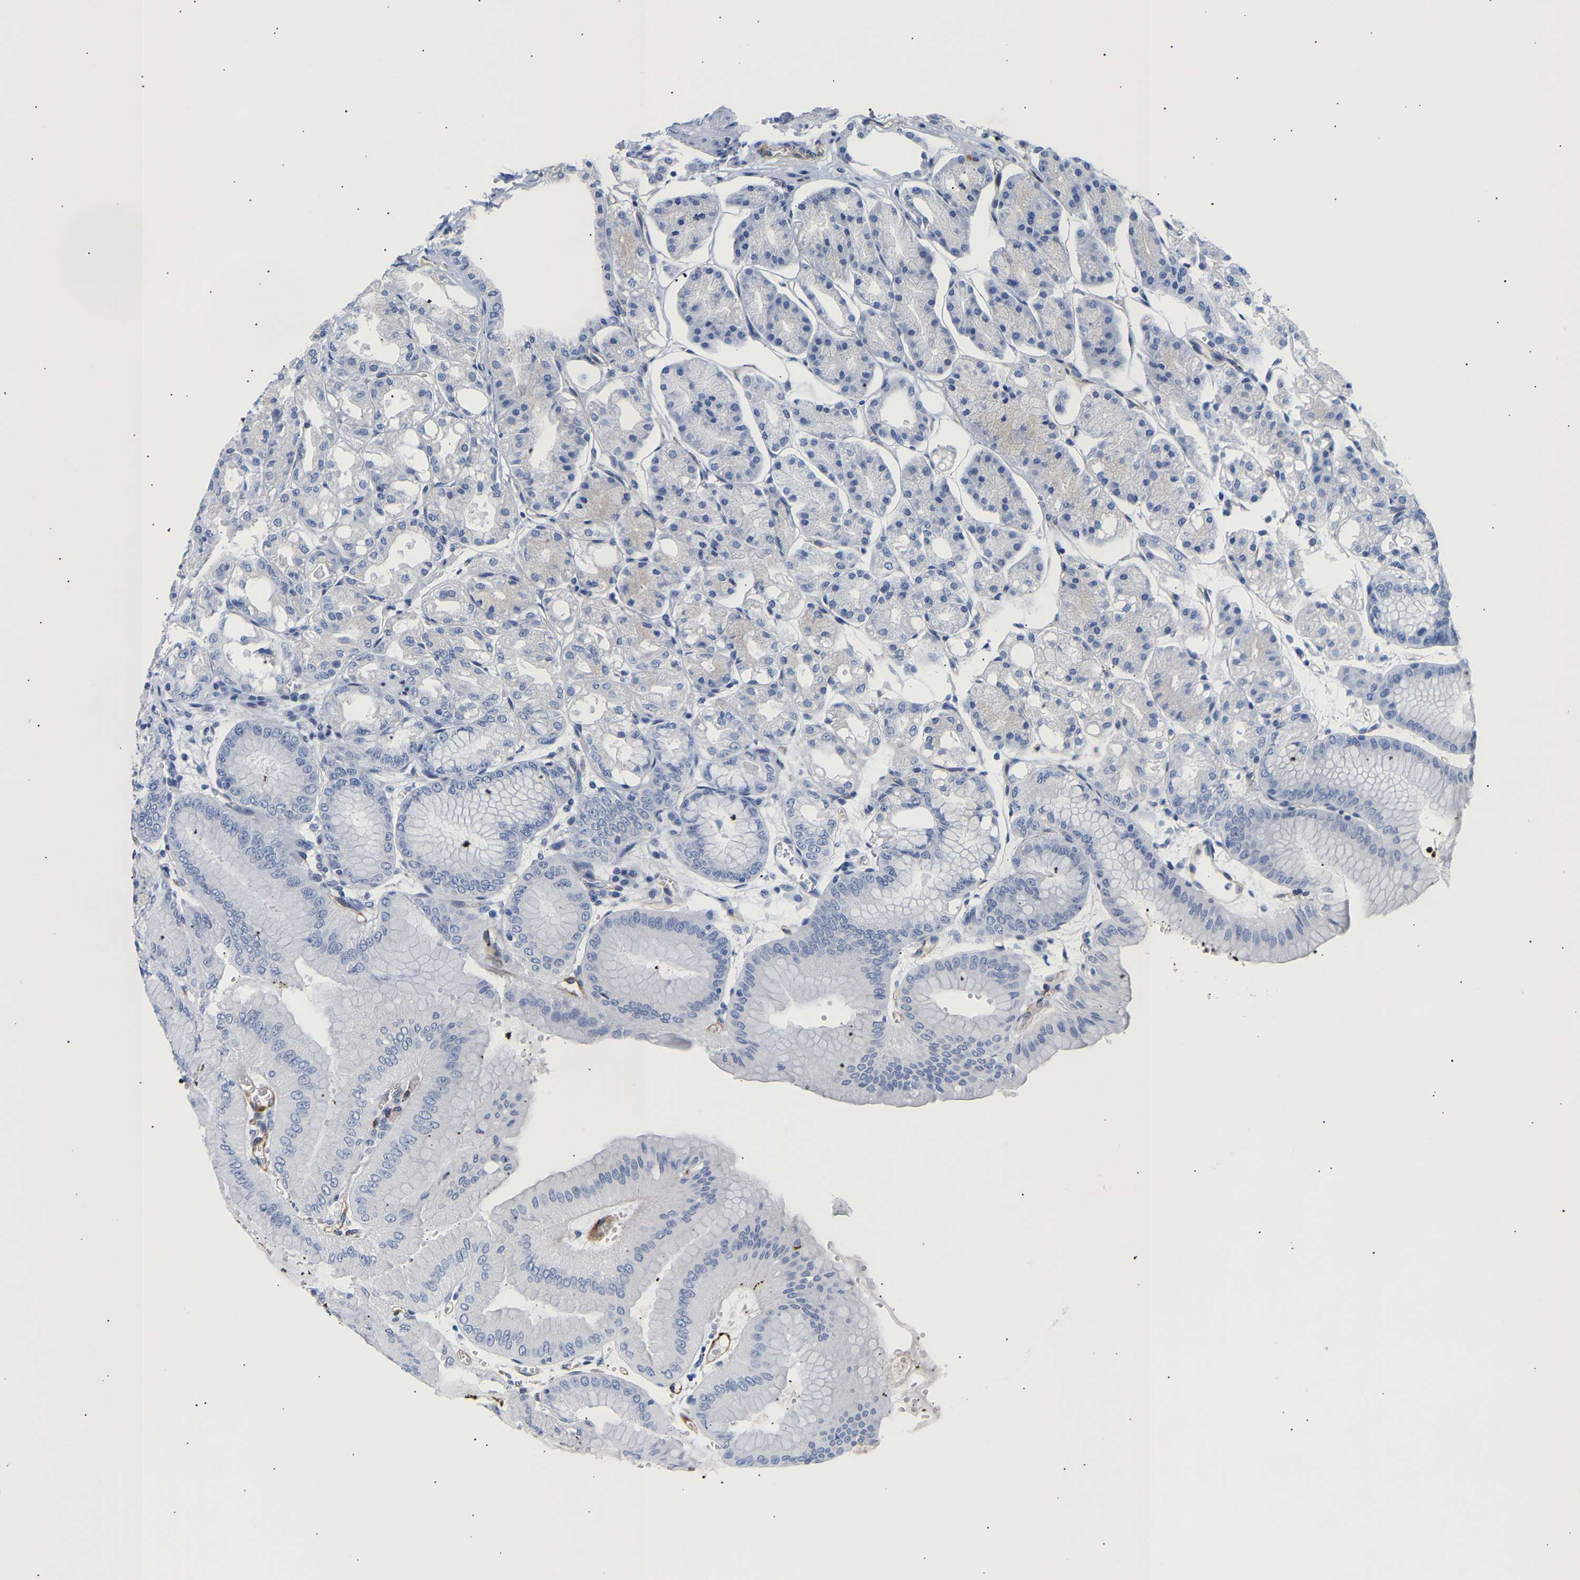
{"staining": {"intensity": "negative", "quantity": "none", "location": "none"}, "tissue": "stomach", "cell_type": "Glandular cells", "image_type": "normal", "snomed": [{"axis": "morphology", "description": "Normal tissue, NOS"}, {"axis": "topography", "description": "Stomach, lower"}], "caption": "Glandular cells show no significant positivity in normal stomach.", "gene": "IGFBP7", "patient": {"sex": "male", "age": 71}}